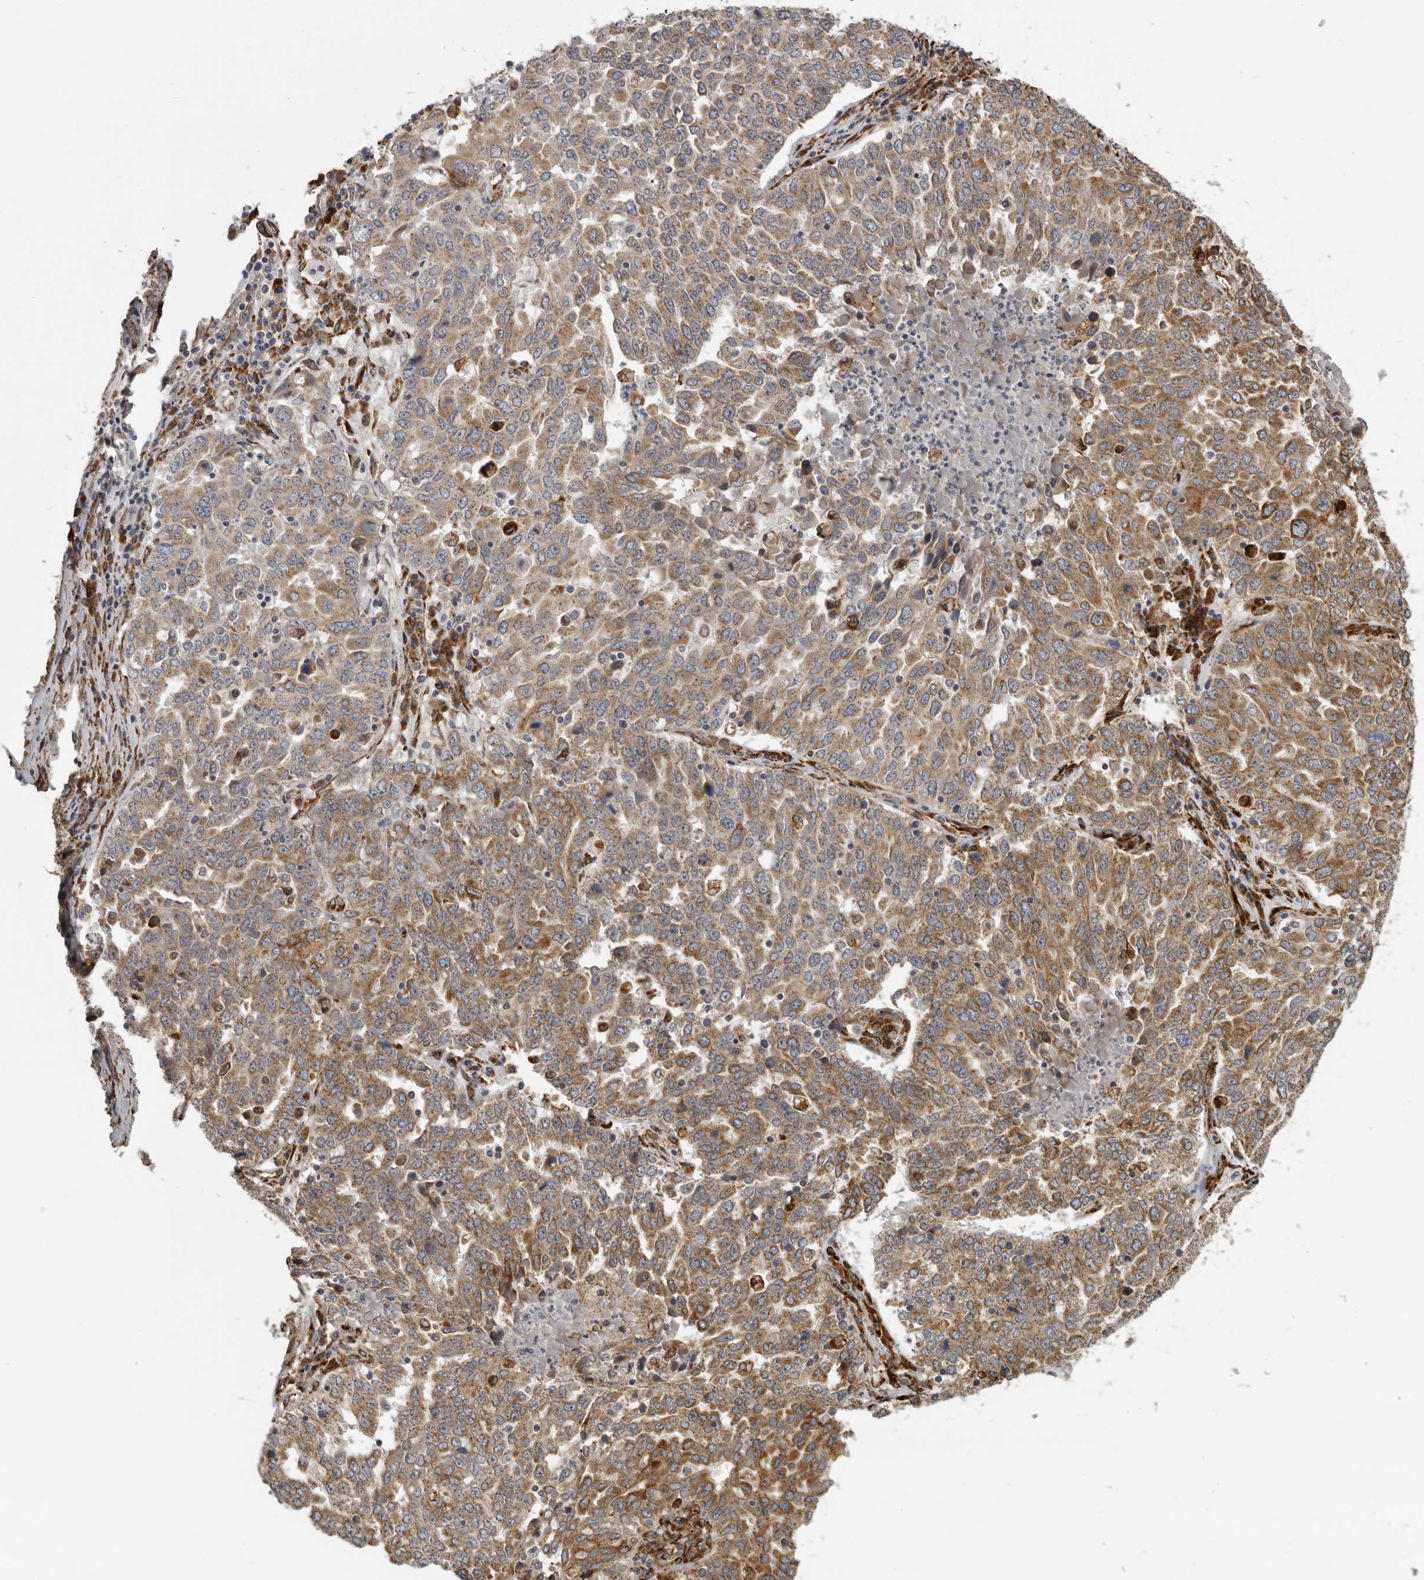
{"staining": {"intensity": "moderate", "quantity": ">75%", "location": "cytoplasmic/membranous"}, "tissue": "ovarian cancer", "cell_type": "Tumor cells", "image_type": "cancer", "snomed": [{"axis": "morphology", "description": "Carcinoma, endometroid"}, {"axis": "topography", "description": "Ovary"}], "caption": "Brown immunohistochemical staining in human ovarian endometroid carcinoma displays moderate cytoplasmic/membranous expression in approximately >75% of tumor cells. The protein is stained brown, and the nuclei are stained in blue (DAB IHC with brightfield microscopy, high magnification).", "gene": "CEP350", "patient": {"sex": "female", "age": 62}}